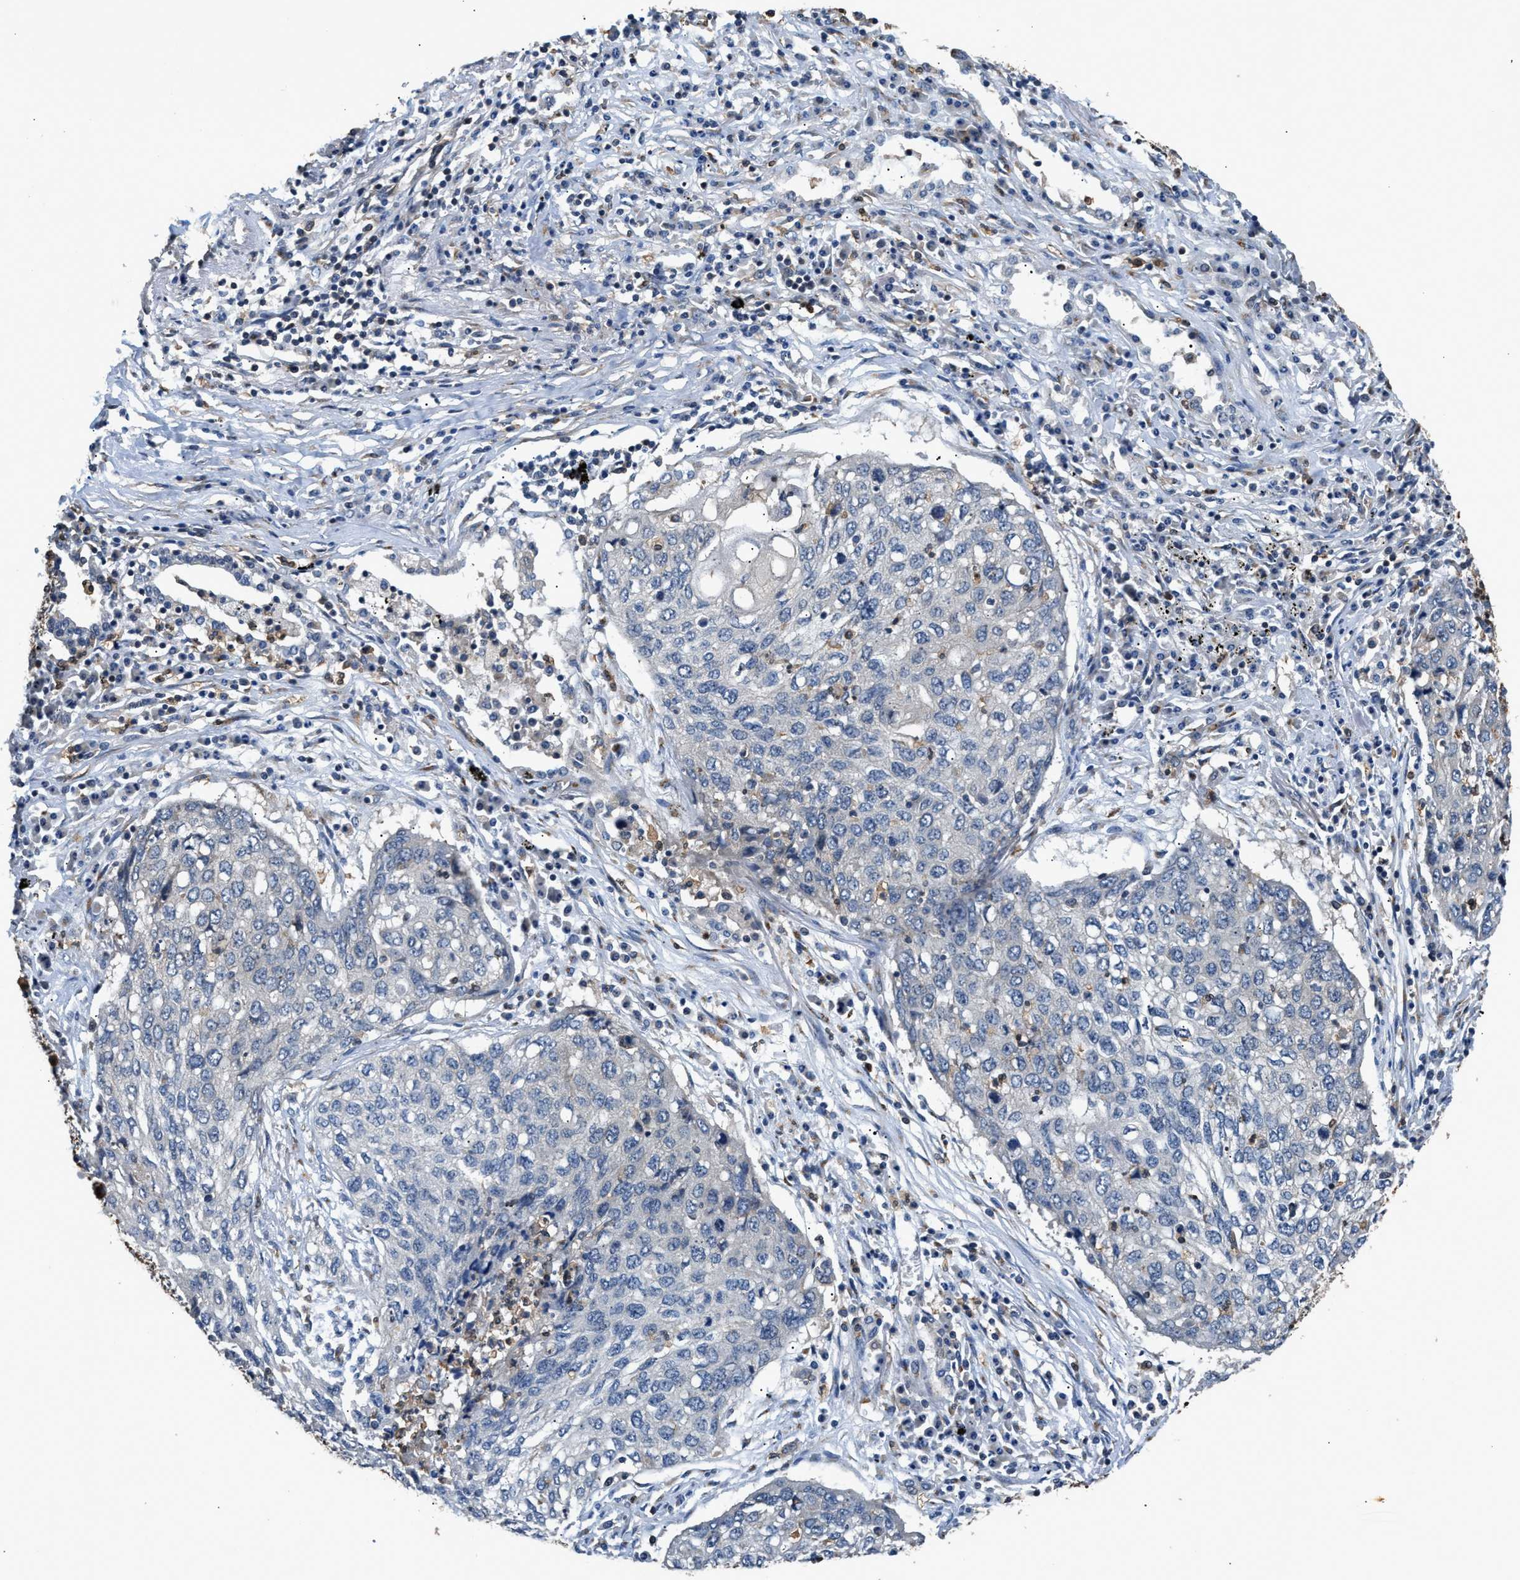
{"staining": {"intensity": "negative", "quantity": "none", "location": "none"}, "tissue": "lung cancer", "cell_type": "Tumor cells", "image_type": "cancer", "snomed": [{"axis": "morphology", "description": "Squamous cell carcinoma, NOS"}, {"axis": "topography", "description": "Lung"}], "caption": "The photomicrograph shows no significant positivity in tumor cells of lung cancer (squamous cell carcinoma).", "gene": "CHUK", "patient": {"sex": "female", "age": 63}}